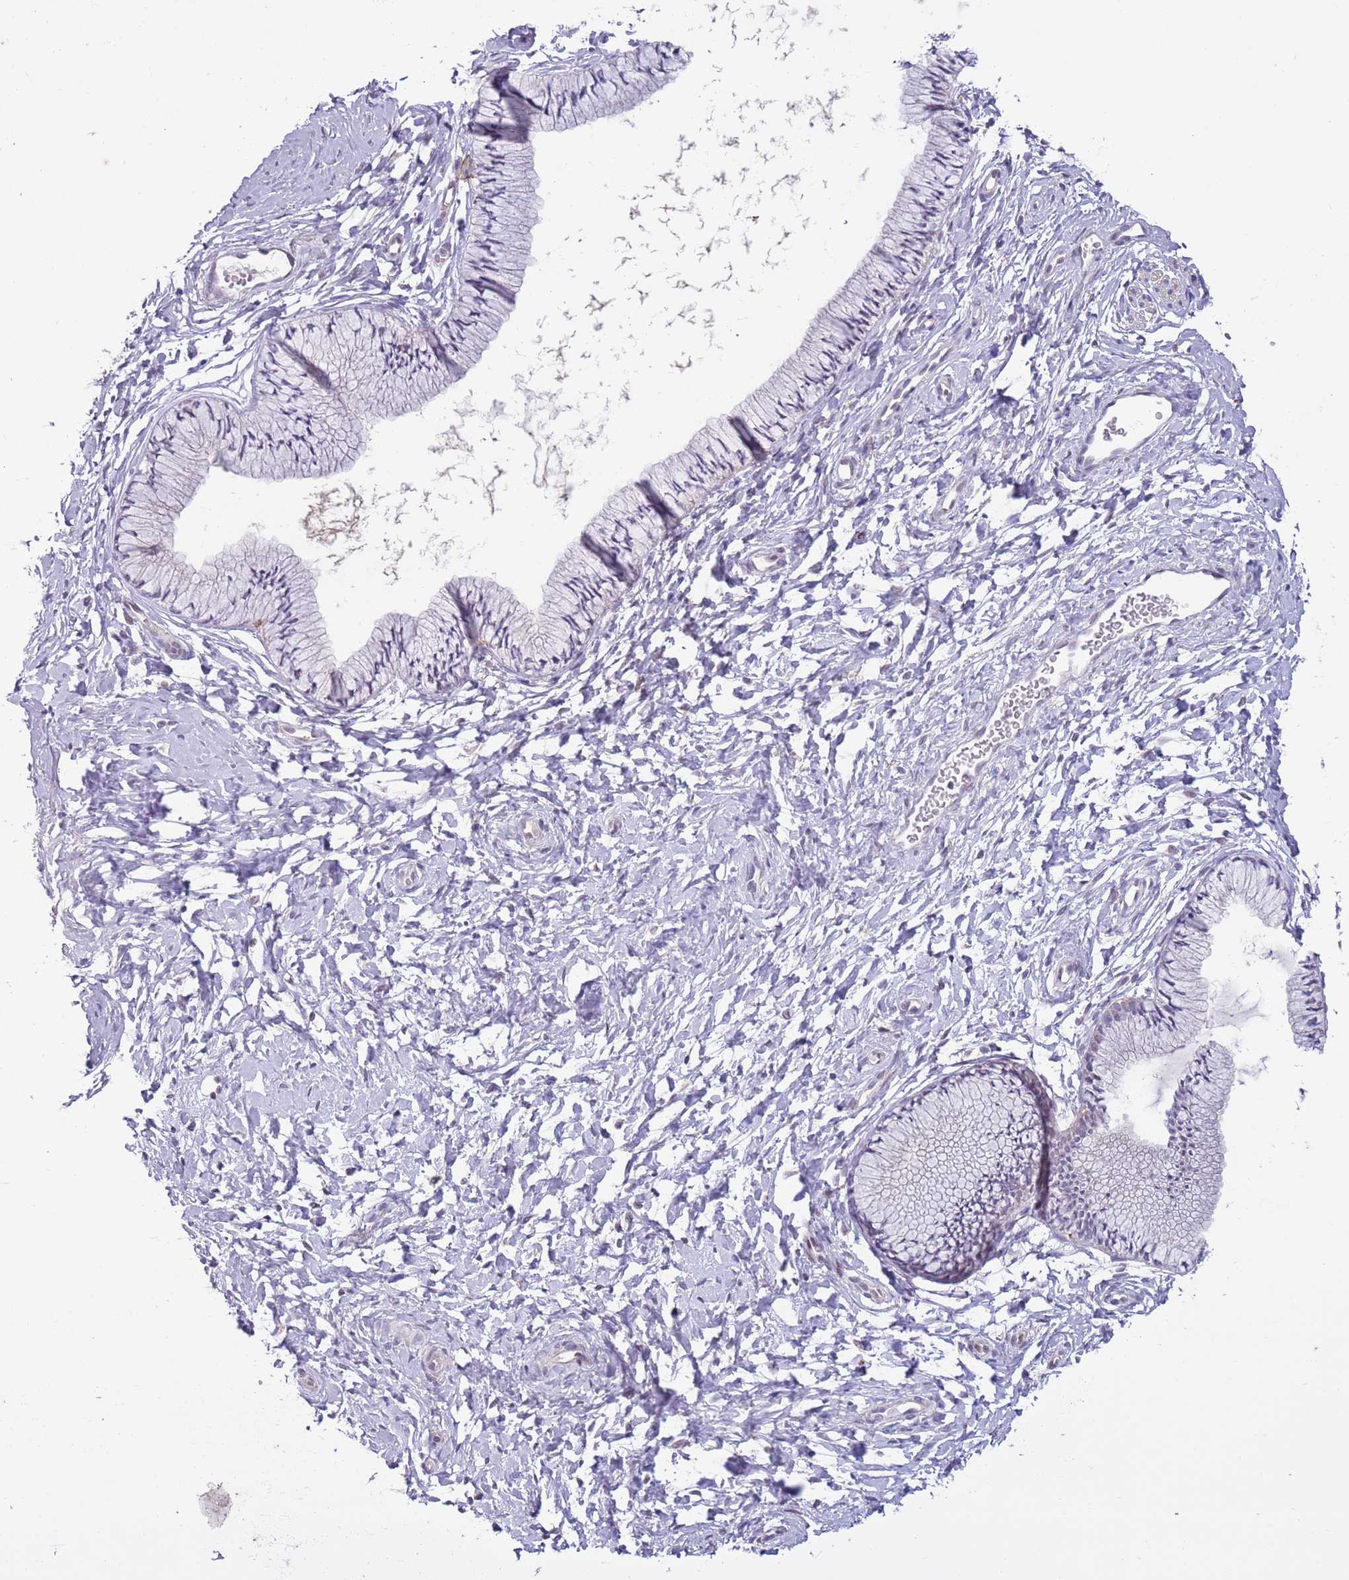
{"staining": {"intensity": "negative", "quantity": "none", "location": "none"}, "tissue": "cervix", "cell_type": "Glandular cells", "image_type": "normal", "snomed": [{"axis": "morphology", "description": "Normal tissue, NOS"}, {"axis": "topography", "description": "Cervix"}], "caption": "DAB immunohistochemical staining of unremarkable human cervix demonstrates no significant staining in glandular cells.", "gene": "CAPN9", "patient": {"sex": "female", "age": 33}}